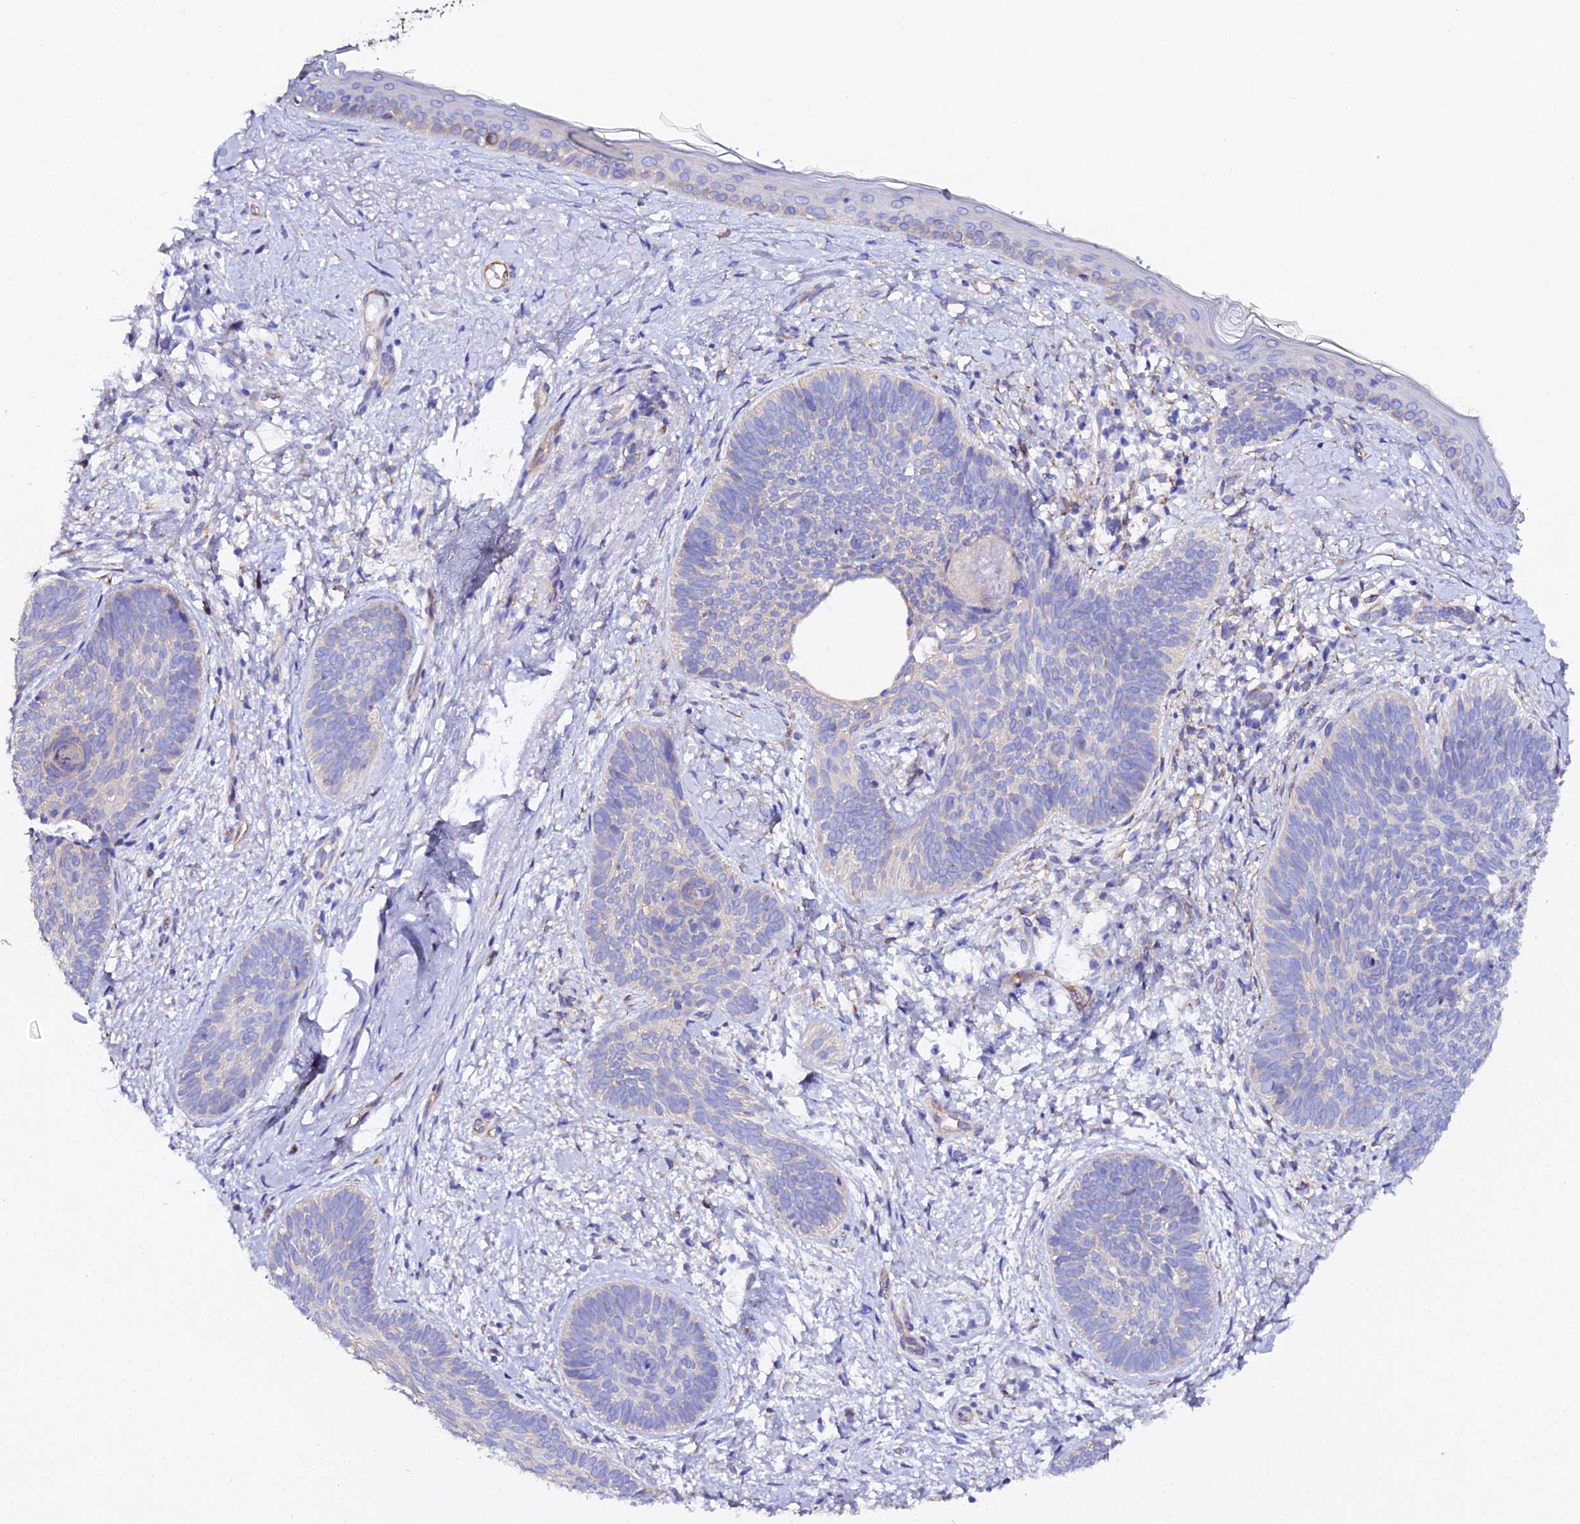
{"staining": {"intensity": "negative", "quantity": "none", "location": "none"}, "tissue": "skin cancer", "cell_type": "Tumor cells", "image_type": "cancer", "snomed": [{"axis": "morphology", "description": "Basal cell carcinoma"}, {"axis": "topography", "description": "Skin"}], "caption": "Immunohistochemical staining of basal cell carcinoma (skin) demonstrates no significant expression in tumor cells.", "gene": "CFAP45", "patient": {"sex": "female", "age": 81}}